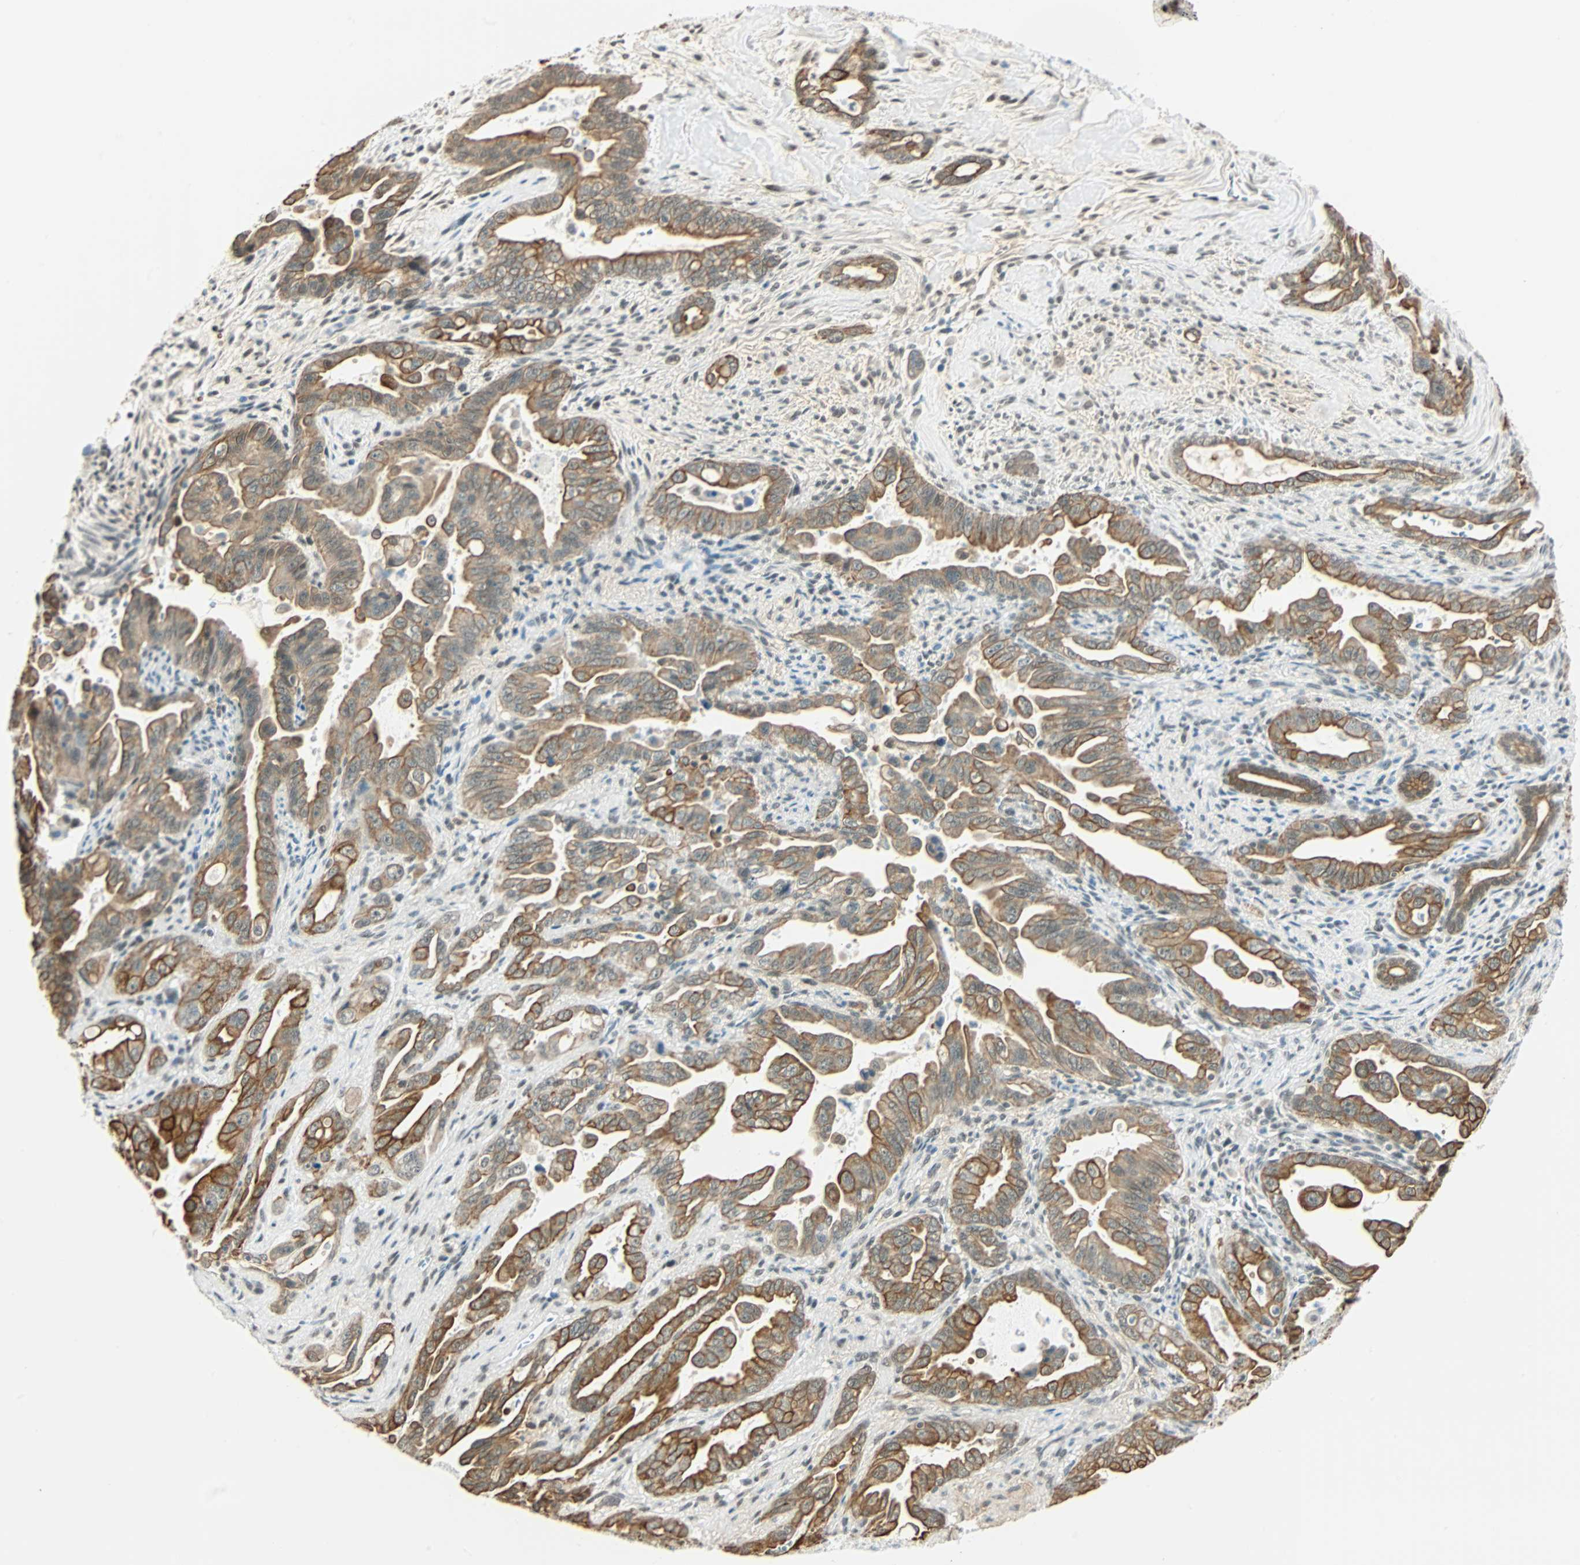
{"staining": {"intensity": "strong", "quantity": ">75%", "location": "cytoplasmic/membranous"}, "tissue": "pancreatic cancer", "cell_type": "Tumor cells", "image_type": "cancer", "snomed": [{"axis": "morphology", "description": "Adenocarcinoma, NOS"}, {"axis": "topography", "description": "Pancreas"}], "caption": "Human pancreatic cancer (adenocarcinoma) stained with a brown dye demonstrates strong cytoplasmic/membranous positive positivity in approximately >75% of tumor cells.", "gene": "NELFE", "patient": {"sex": "male", "age": 70}}